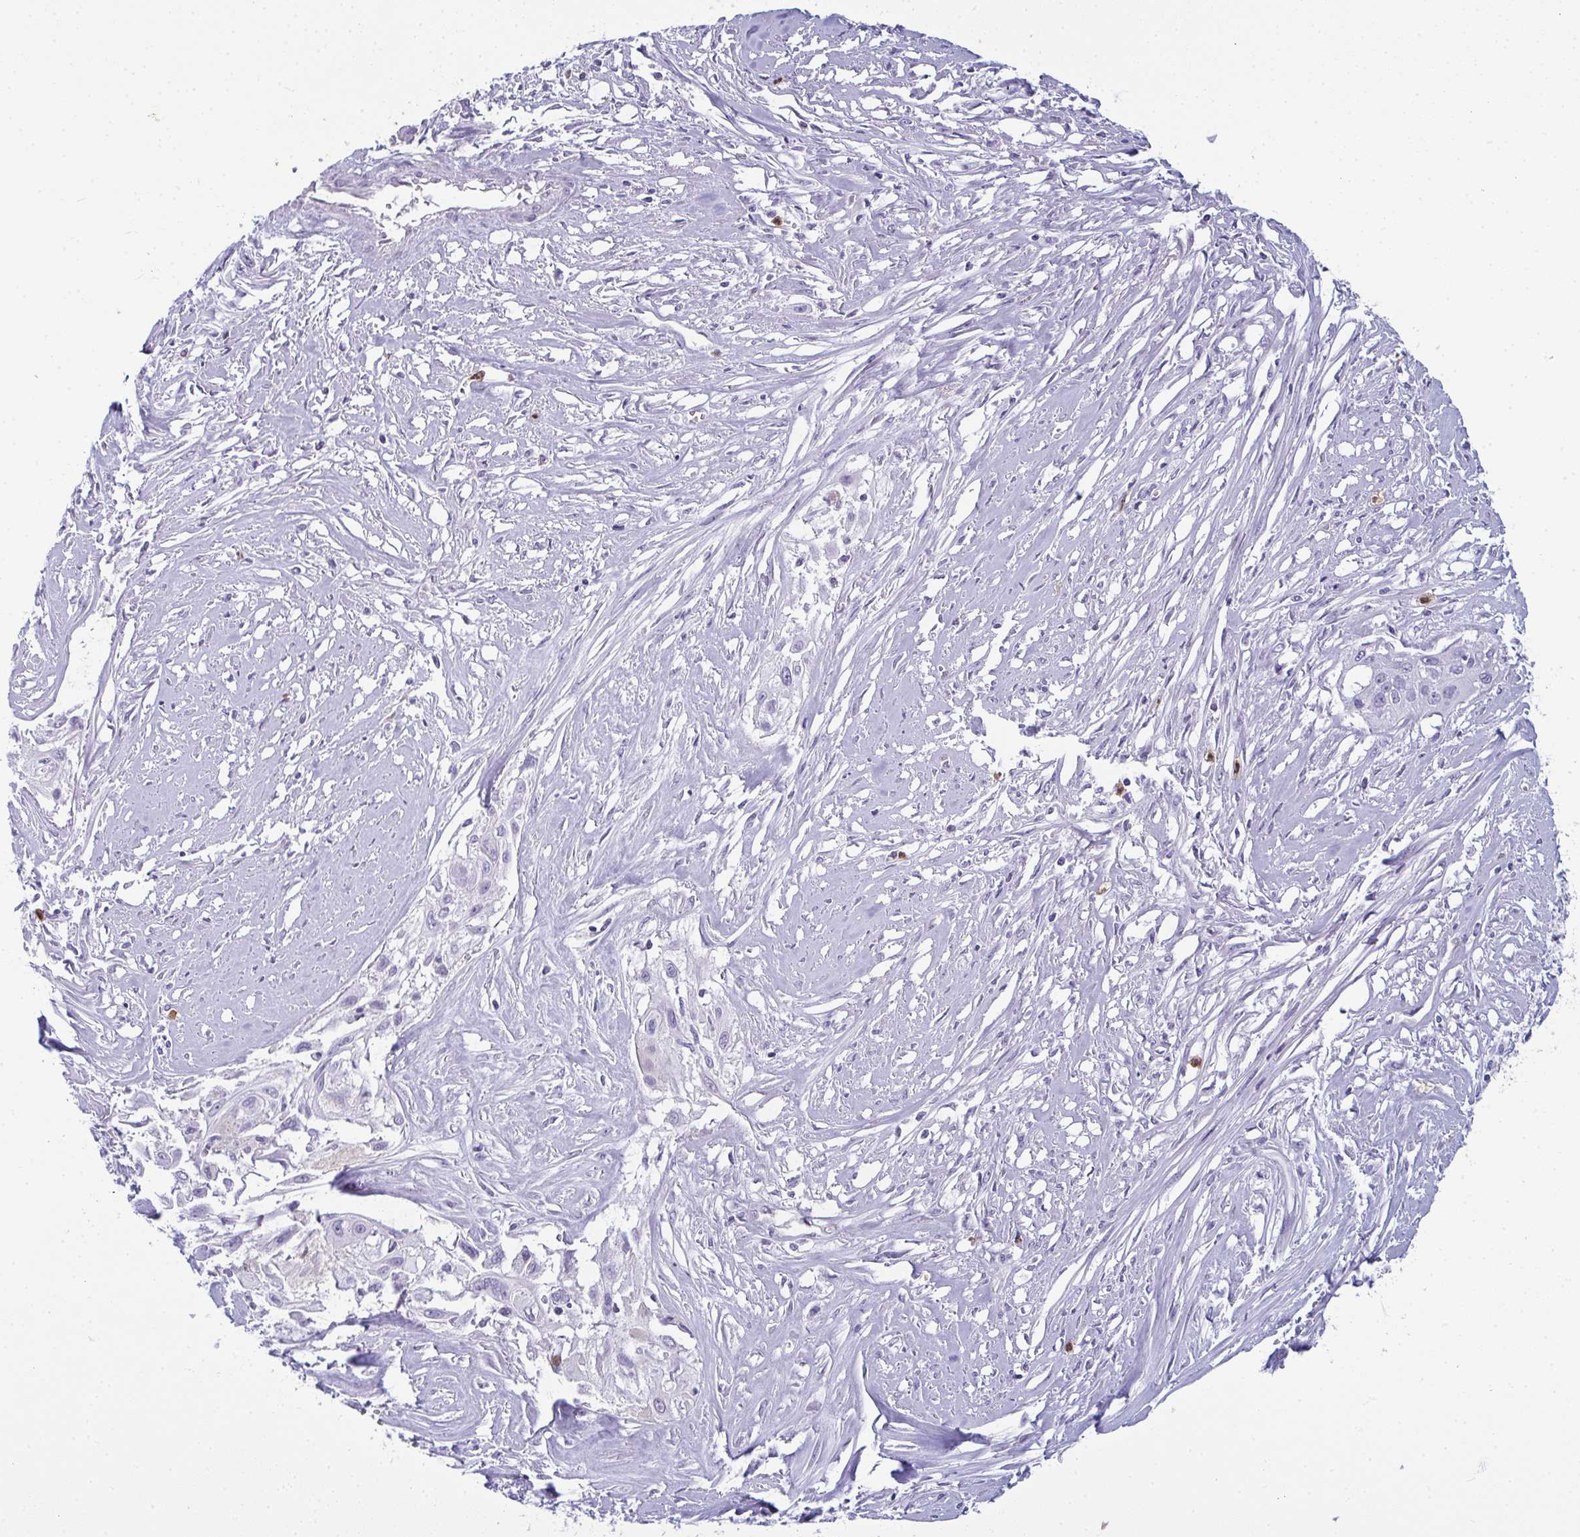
{"staining": {"intensity": "negative", "quantity": "none", "location": "none"}, "tissue": "cervical cancer", "cell_type": "Tumor cells", "image_type": "cancer", "snomed": [{"axis": "morphology", "description": "Squamous cell carcinoma, NOS"}, {"axis": "topography", "description": "Cervix"}], "caption": "Immunohistochemistry photomicrograph of neoplastic tissue: cervical cancer (squamous cell carcinoma) stained with DAB (3,3'-diaminobenzidine) exhibits no significant protein staining in tumor cells.", "gene": "CDA", "patient": {"sex": "female", "age": 49}}